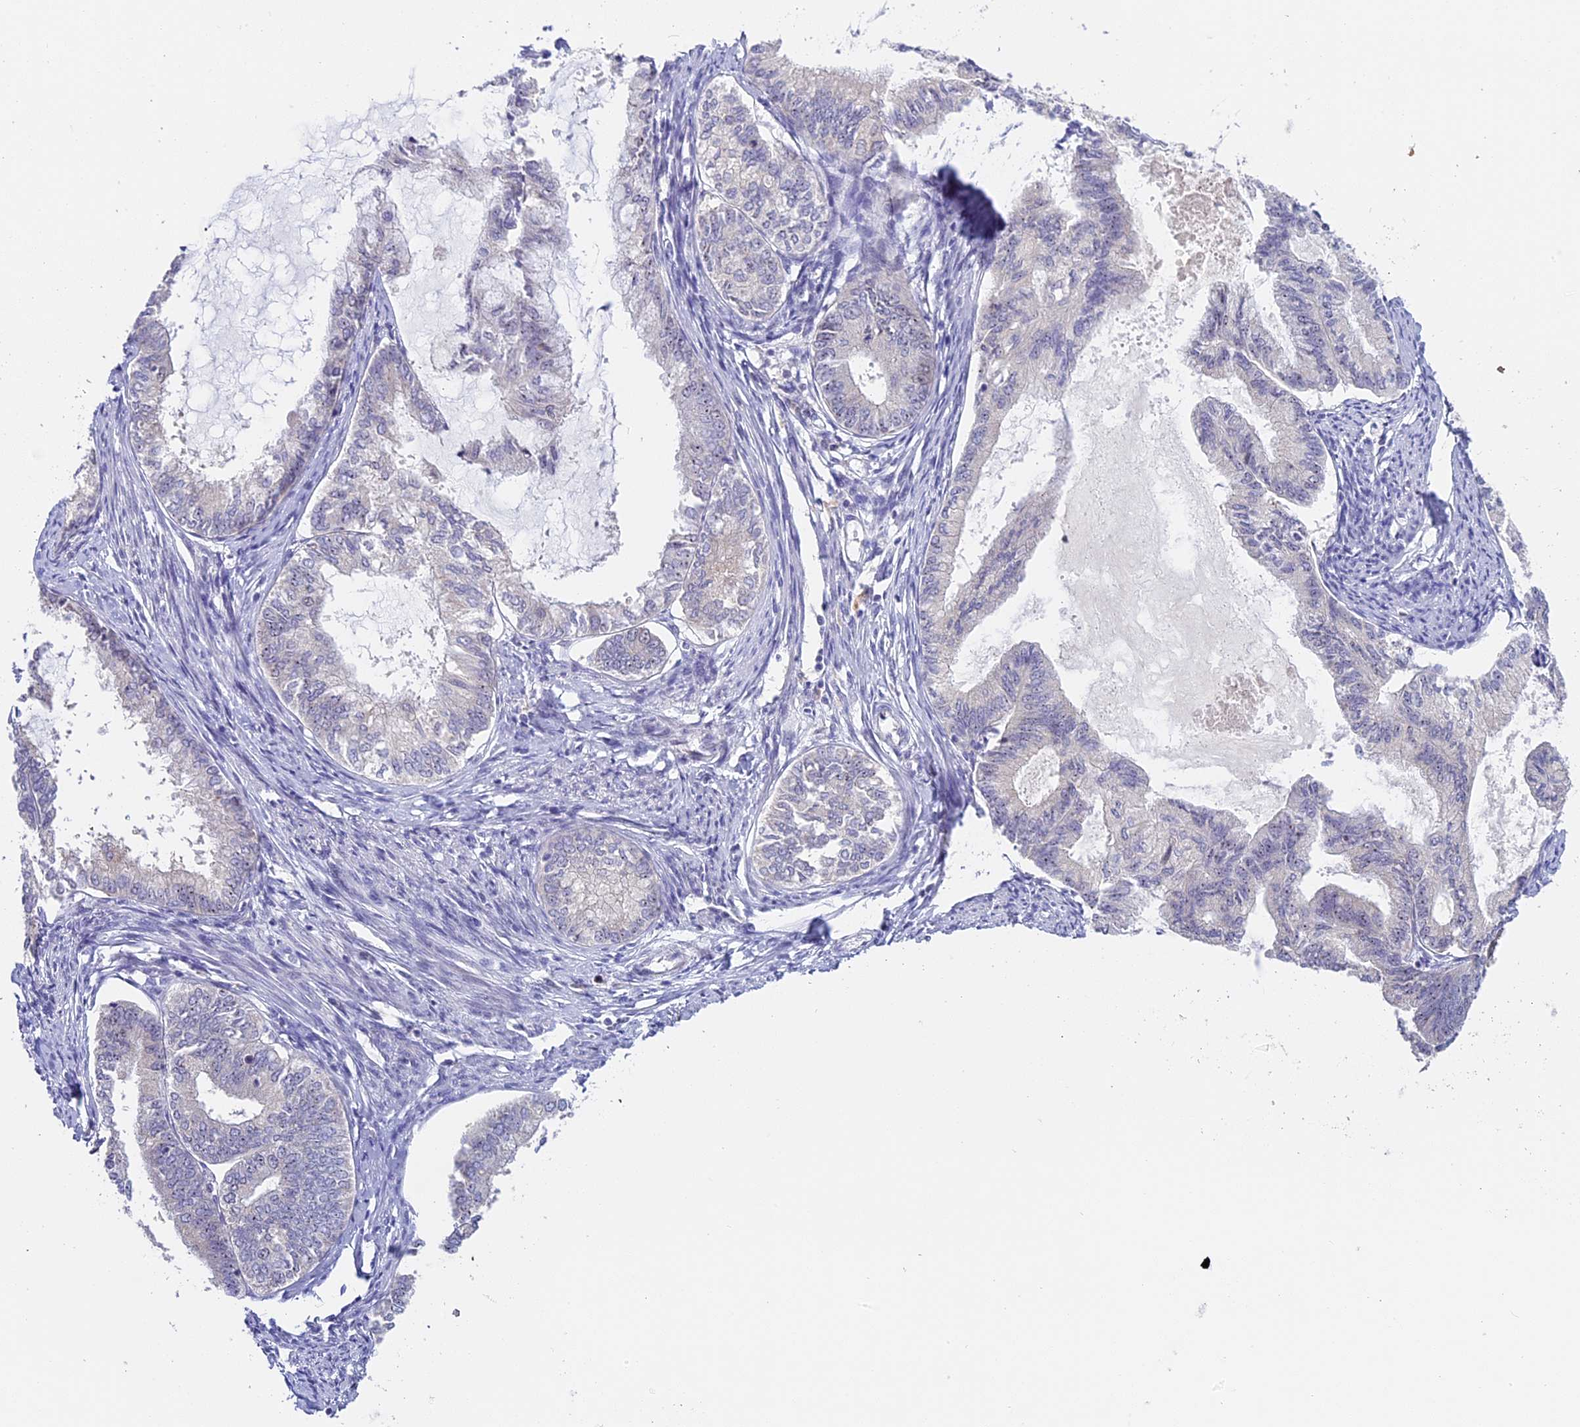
{"staining": {"intensity": "negative", "quantity": "none", "location": "none"}, "tissue": "endometrial cancer", "cell_type": "Tumor cells", "image_type": "cancer", "snomed": [{"axis": "morphology", "description": "Adenocarcinoma, NOS"}, {"axis": "topography", "description": "Endometrium"}], "caption": "The histopathology image exhibits no staining of tumor cells in endometrial cancer. (Brightfield microscopy of DAB (3,3'-diaminobenzidine) IHC at high magnification).", "gene": "RAD51", "patient": {"sex": "female", "age": 86}}